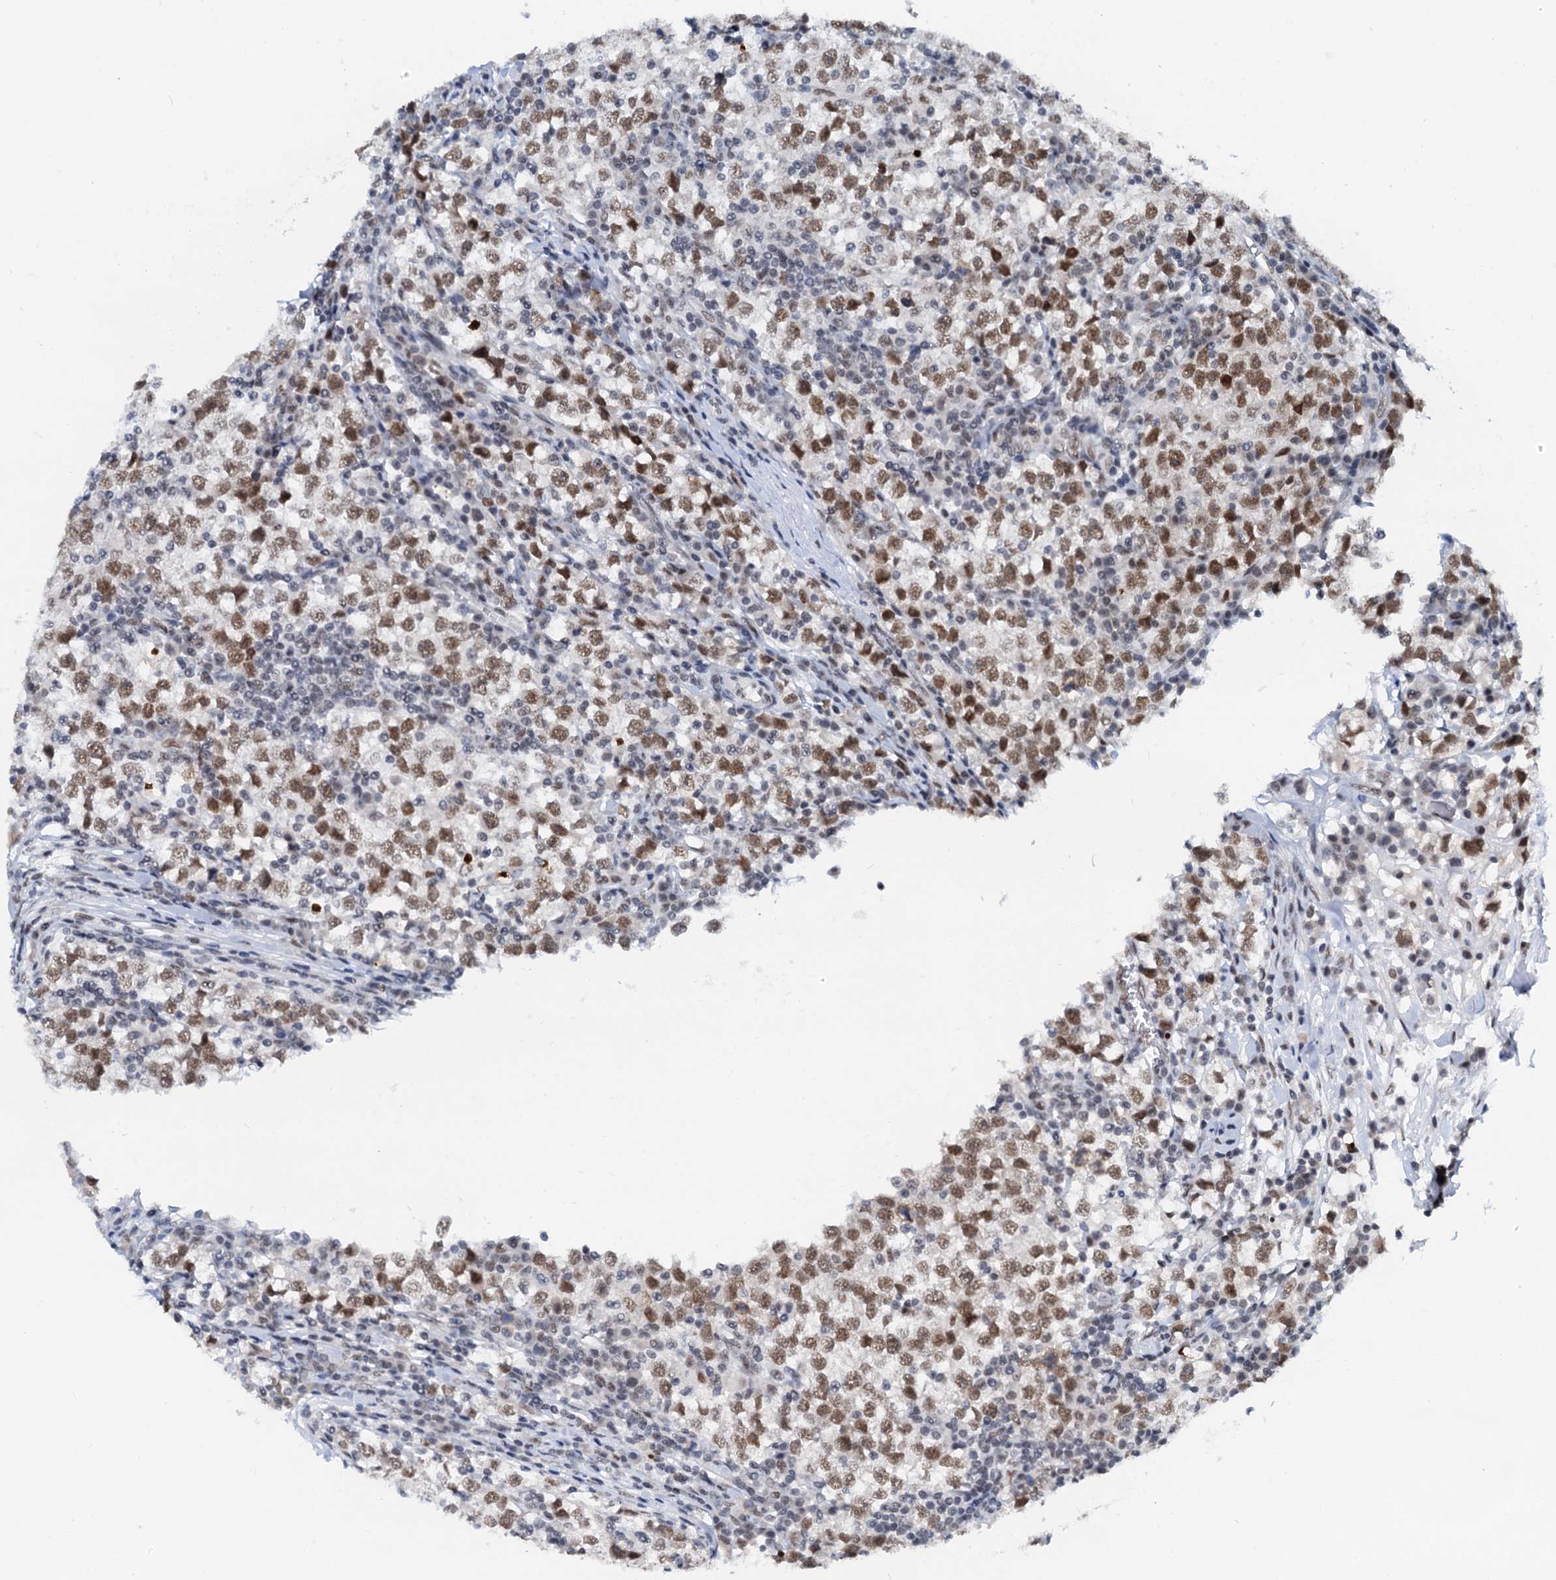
{"staining": {"intensity": "moderate", "quantity": ">75%", "location": "nuclear"}, "tissue": "testis cancer", "cell_type": "Tumor cells", "image_type": "cancer", "snomed": [{"axis": "morphology", "description": "Seminoma, NOS"}, {"axis": "topography", "description": "Testis"}], "caption": "Human seminoma (testis) stained for a protein (brown) reveals moderate nuclear positive positivity in approximately >75% of tumor cells.", "gene": "SNRPD1", "patient": {"sex": "male", "age": 65}}